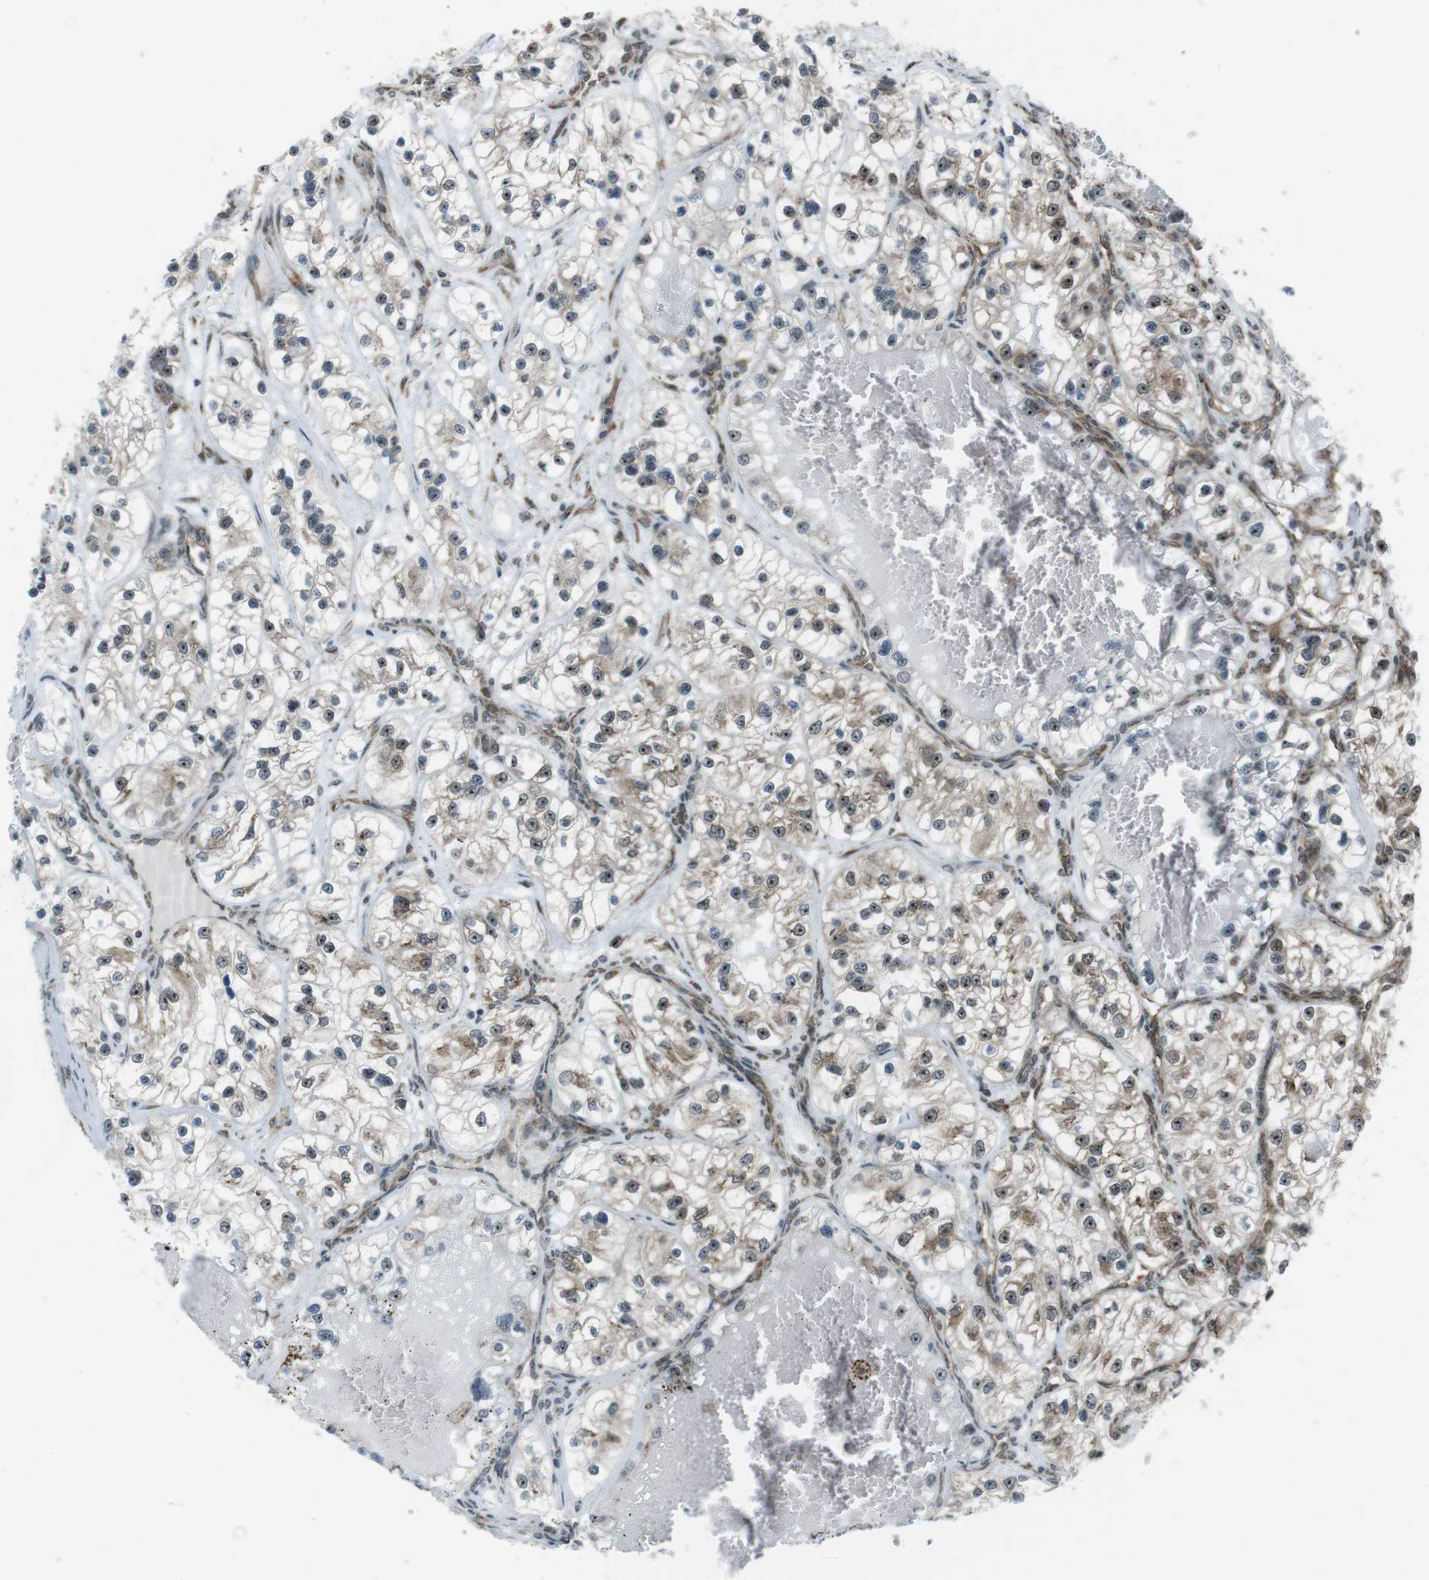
{"staining": {"intensity": "moderate", "quantity": "<25%", "location": "cytoplasmic/membranous,nuclear"}, "tissue": "renal cancer", "cell_type": "Tumor cells", "image_type": "cancer", "snomed": [{"axis": "morphology", "description": "Adenocarcinoma, NOS"}, {"axis": "topography", "description": "Kidney"}], "caption": "Renal cancer (adenocarcinoma) was stained to show a protein in brown. There is low levels of moderate cytoplasmic/membranous and nuclear positivity in approximately <25% of tumor cells. (DAB IHC with brightfield microscopy, high magnification).", "gene": "CSNK1D", "patient": {"sex": "female", "age": 57}}